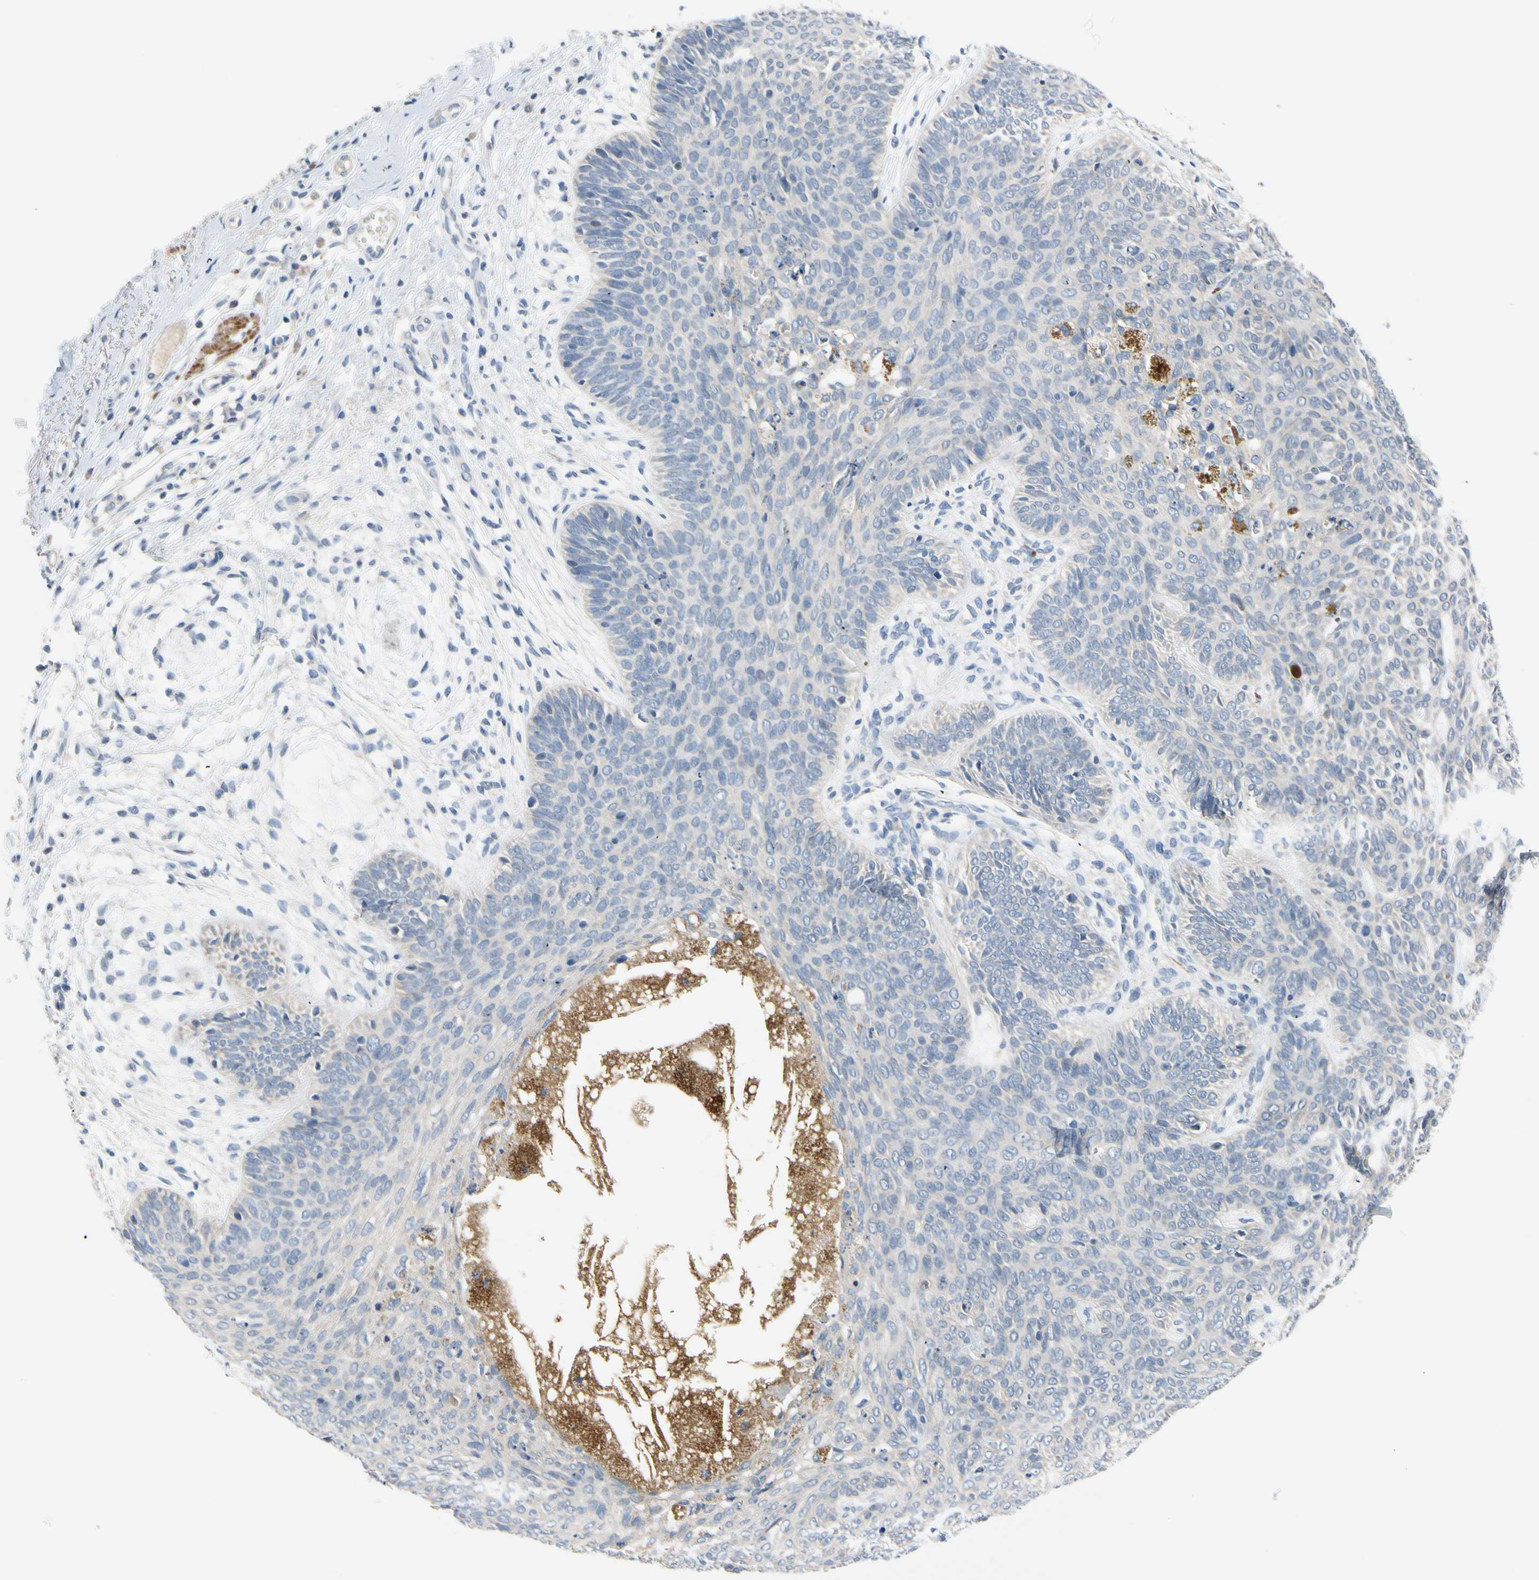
{"staining": {"intensity": "negative", "quantity": "none", "location": "none"}, "tissue": "skin cancer", "cell_type": "Tumor cells", "image_type": "cancer", "snomed": [{"axis": "morphology", "description": "Normal tissue, NOS"}, {"axis": "morphology", "description": "Basal cell carcinoma"}, {"axis": "topography", "description": "Skin"}], "caption": "DAB (3,3'-diaminobenzidine) immunohistochemical staining of skin basal cell carcinoma shows no significant staining in tumor cells.", "gene": "SLC27A6", "patient": {"sex": "male", "age": 52}}